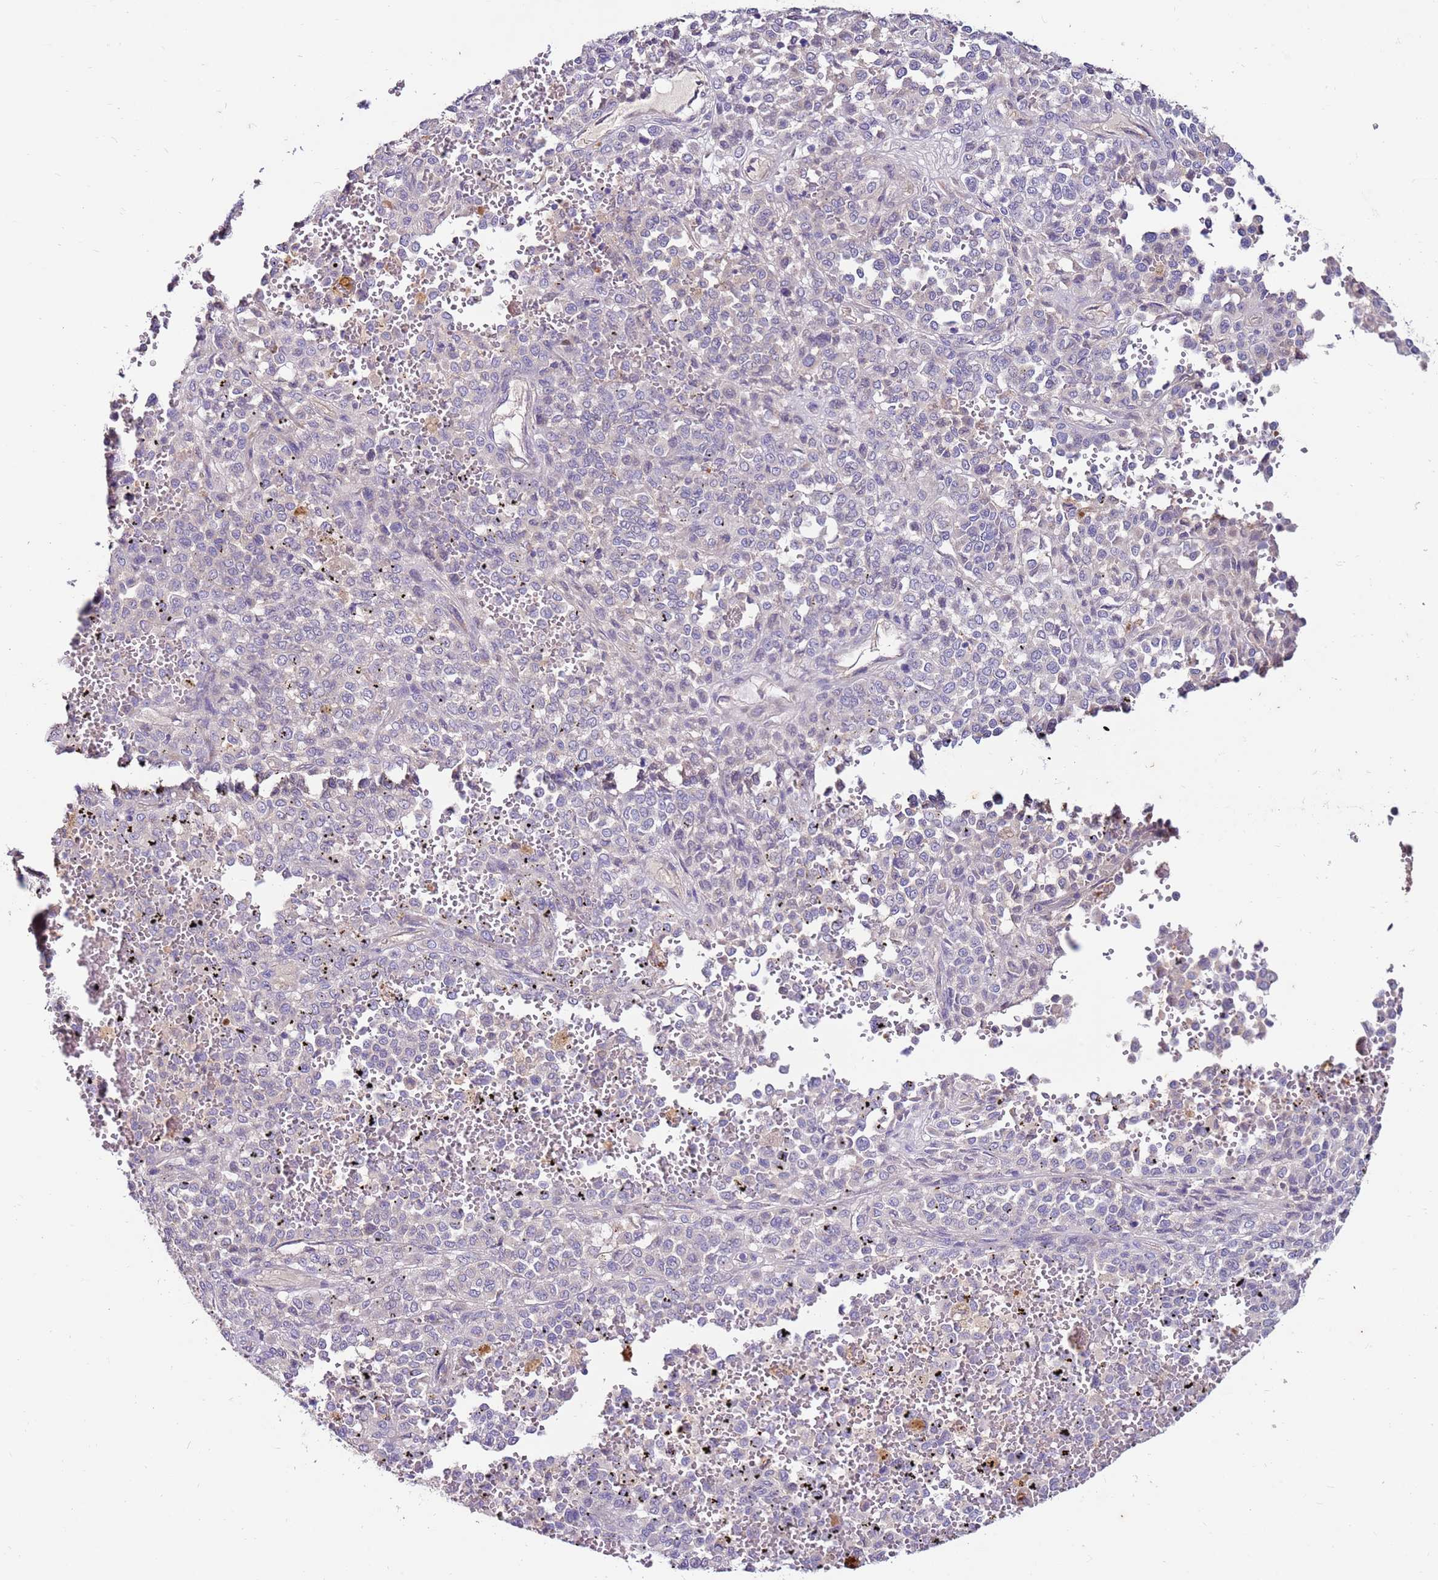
{"staining": {"intensity": "negative", "quantity": "none", "location": "none"}, "tissue": "melanoma", "cell_type": "Tumor cells", "image_type": "cancer", "snomed": [{"axis": "morphology", "description": "Malignant melanoma, Metastatic site"}, {"axis": "topography", "description": "Pancreas"}], "caption": "Tumor cells are negative for brown protein staining in melanoma.", "gene": "SLC44A4", "patient": {"sex": "female", "age": 30}}